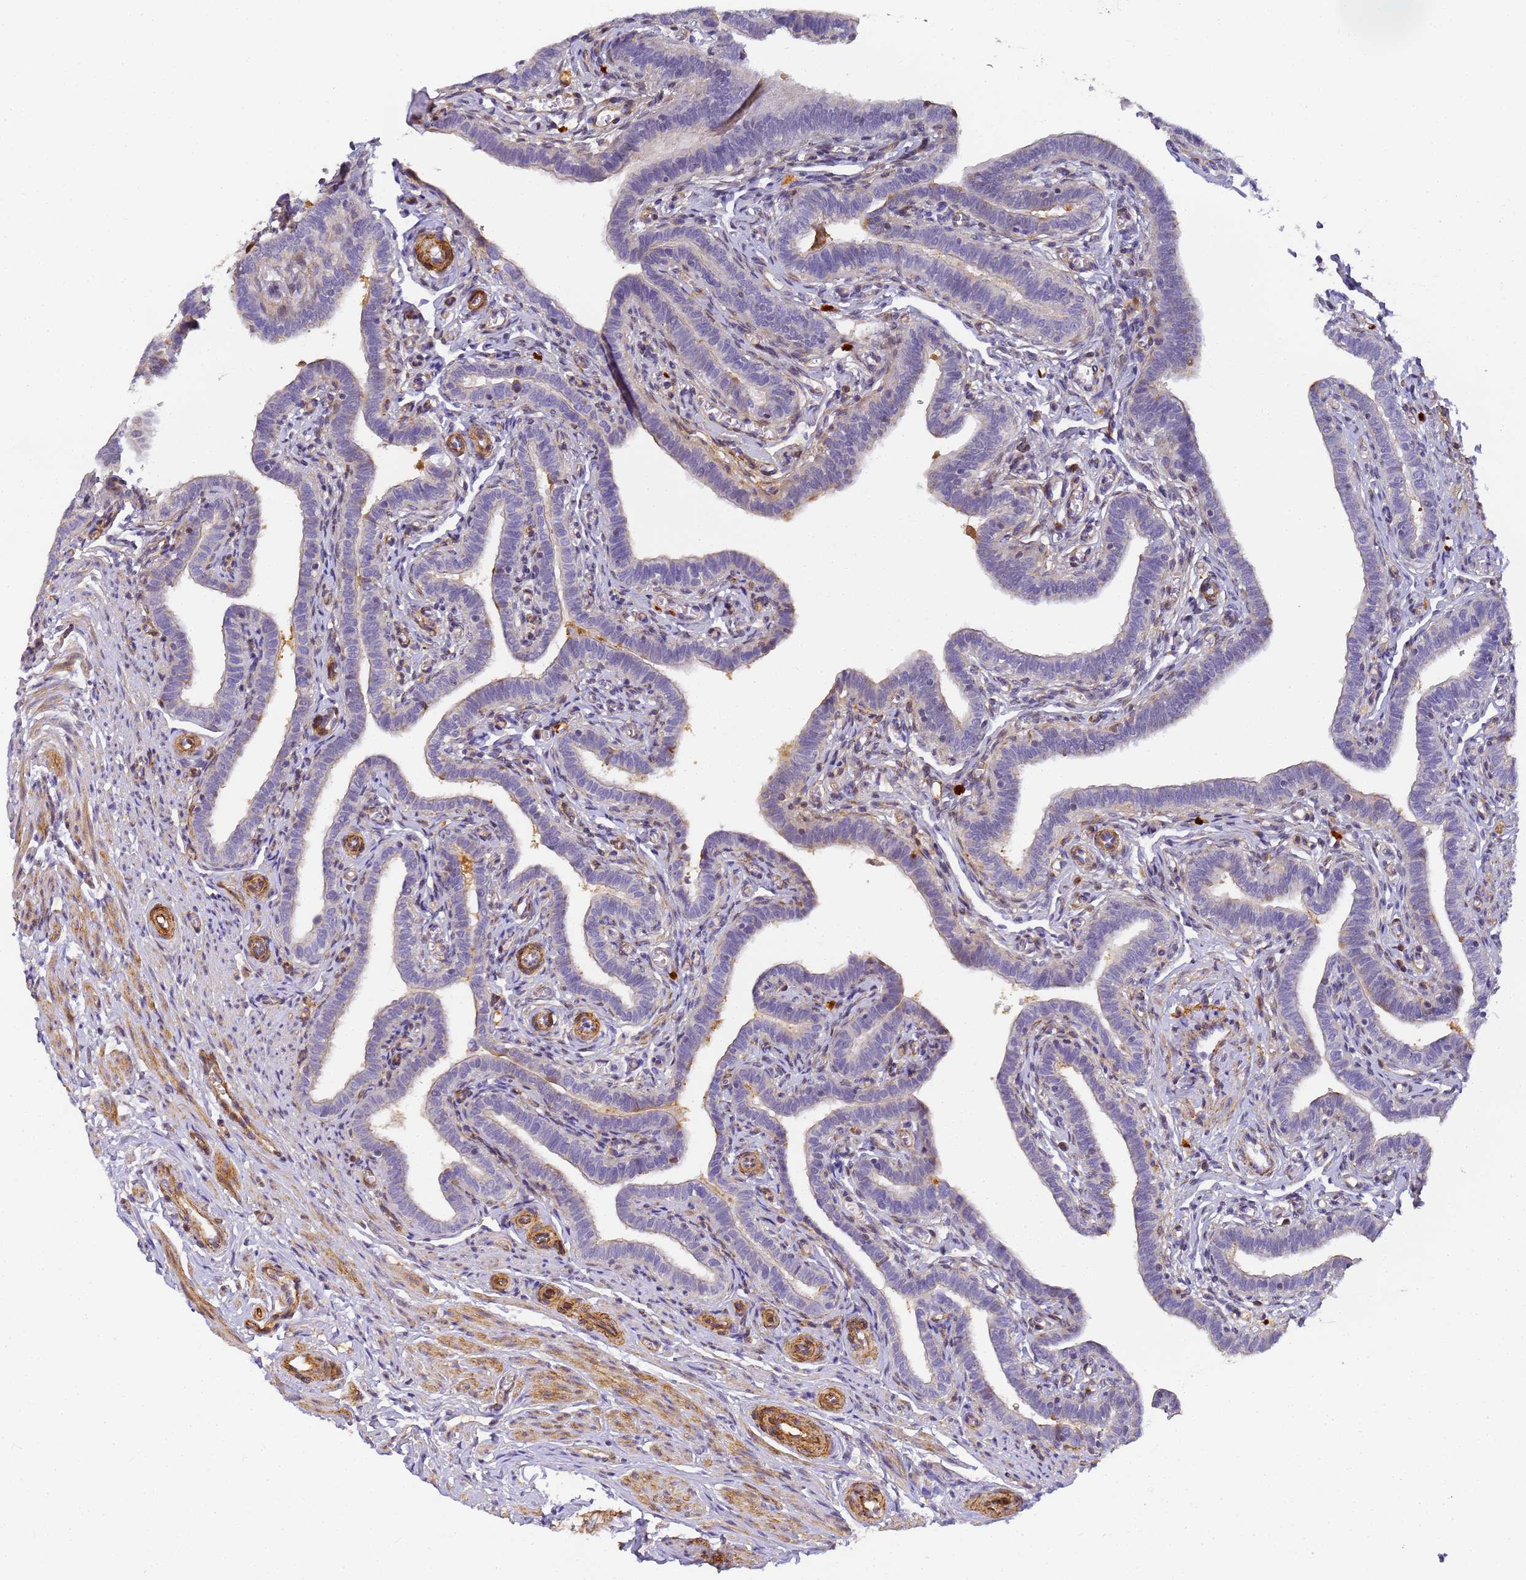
{"staining": {"intensity": "weak", "quantity": "<25%", "location": "cytoplasmic/membranous"}, "tissue": "fallopian tube", "cell_type": "Glandular cells", "image_type": "normal", "snomed": [{"axis": "morphology", "description": "Normal tissue, NOS"}, {"axis": "topography", "description": "Fallopian tube"}], "caption": "IHC of unremarkable fallopian tube exhibits no expression in glandular cells. (DAB (3,3'-diaminobenzidine) immunohistochemistry (IHC), high magnification).", "gene": "CFHR1", "patient": {"sex": "female", "age": 36}}